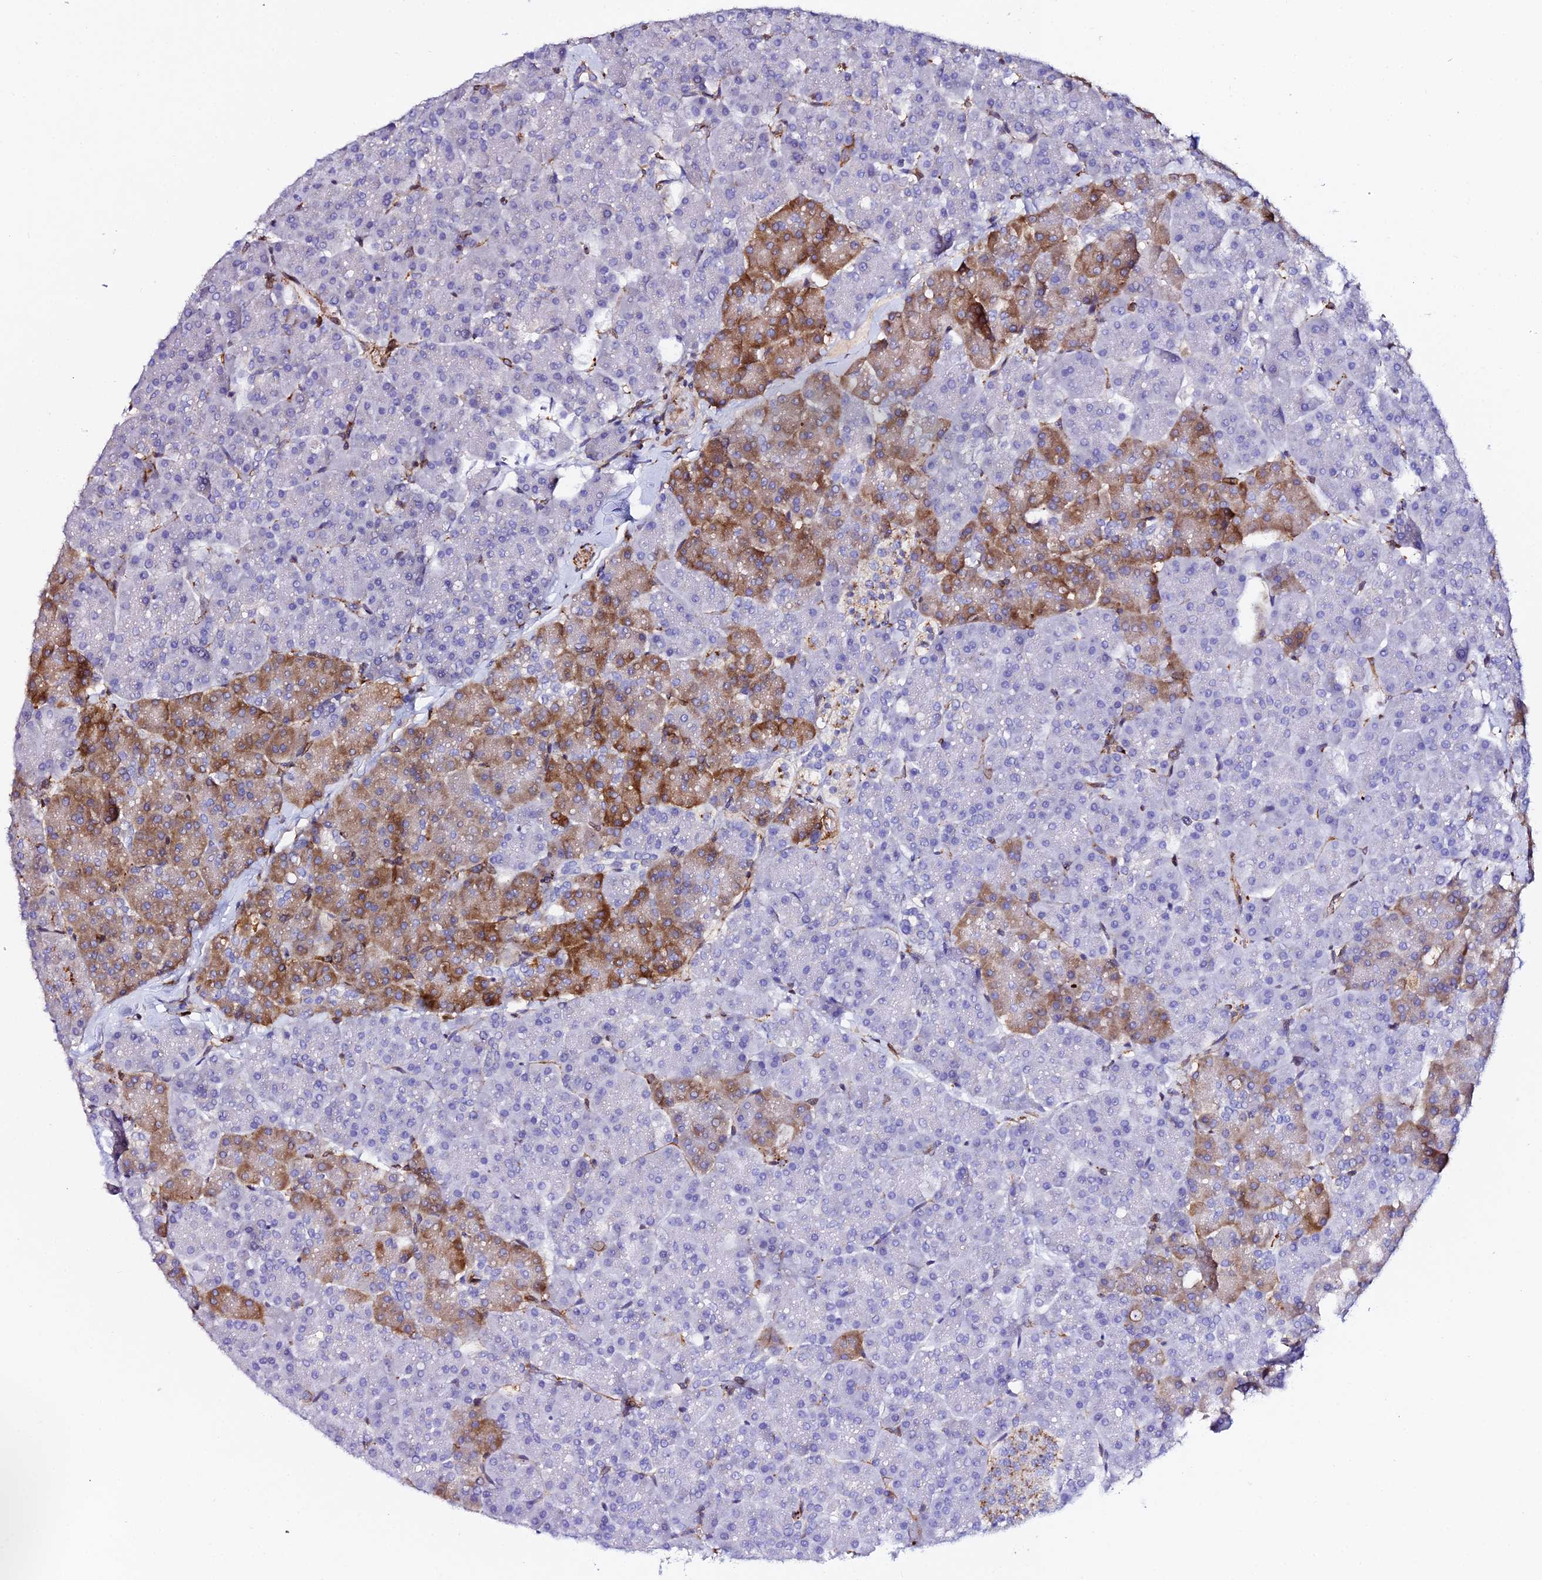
{"staining": {"intensity": "moderate", "quantity": "<25%", "location": "cytoplasmic/membranous"}, "tissue": "pancreas", "cell_type": "Exocrine glandular cells", "image_type": "normal", "snomed": [{"axis": "morphology", "description": "Normal tissue, NOS"}, {"axis": "topography", "description": "Pancreas"}, {"axis": "topography", "description": "Peripheral nerve tissue"}], "caption": "This histopathology image displays immunohistochemistry staining of normal pancreas, with low moderate cytoplasmic/membranous positivity in approximately <25% of exocrine glandular cells.", "gene": "TRPV2", "patient": {"sex": "male", "age": 54}}